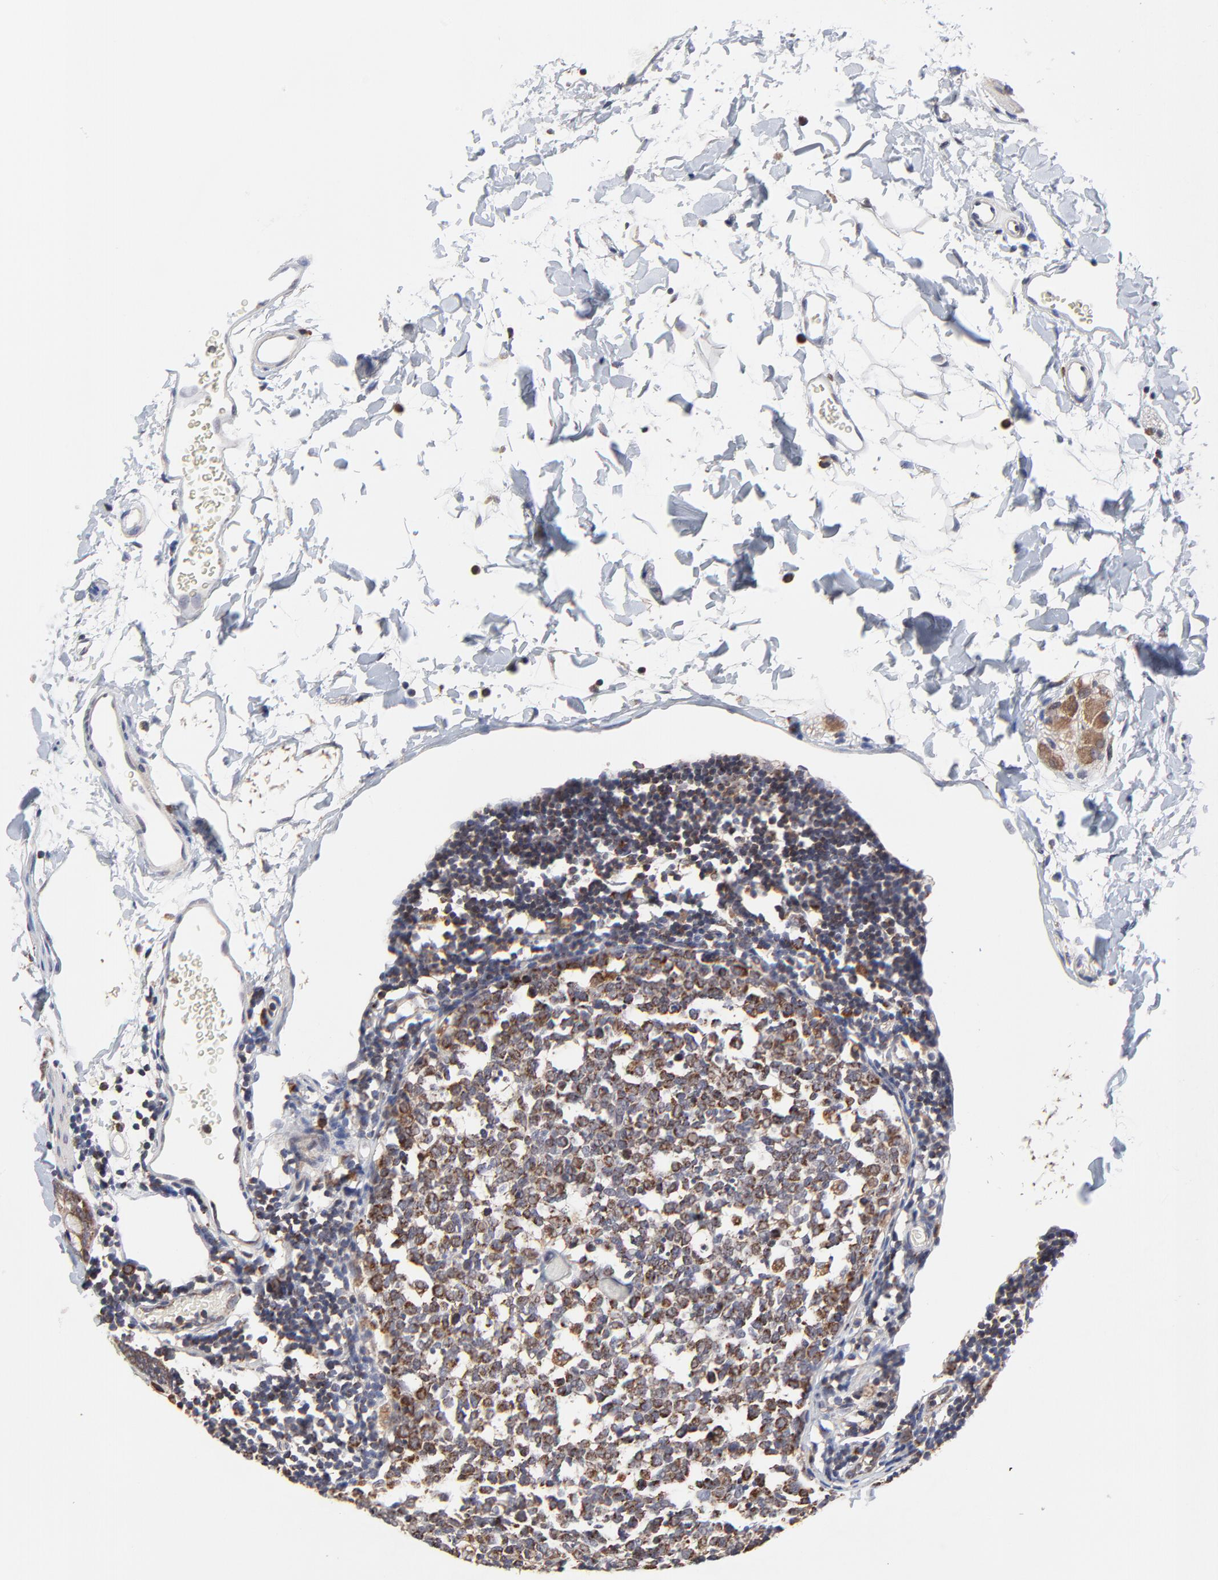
{"staining": {"intensity": "negative", "quantity": "none", "location": "none"}, "tissue": "colon", "cell_type": "Endothelial cells", "image_type": "normal", "snomed": [{"axis": "morphology", "description": "Normal tissue, NOS"}, {"axis": "topography", "description": "Colon"}], "caption": "Immunohistochemistry image of unremarkable colon: human colon stained with DAB shows no significant protein positivity in endothelial cells.", "gene": "ZNF550", "patient": {"sex": "male", "age": 14}}